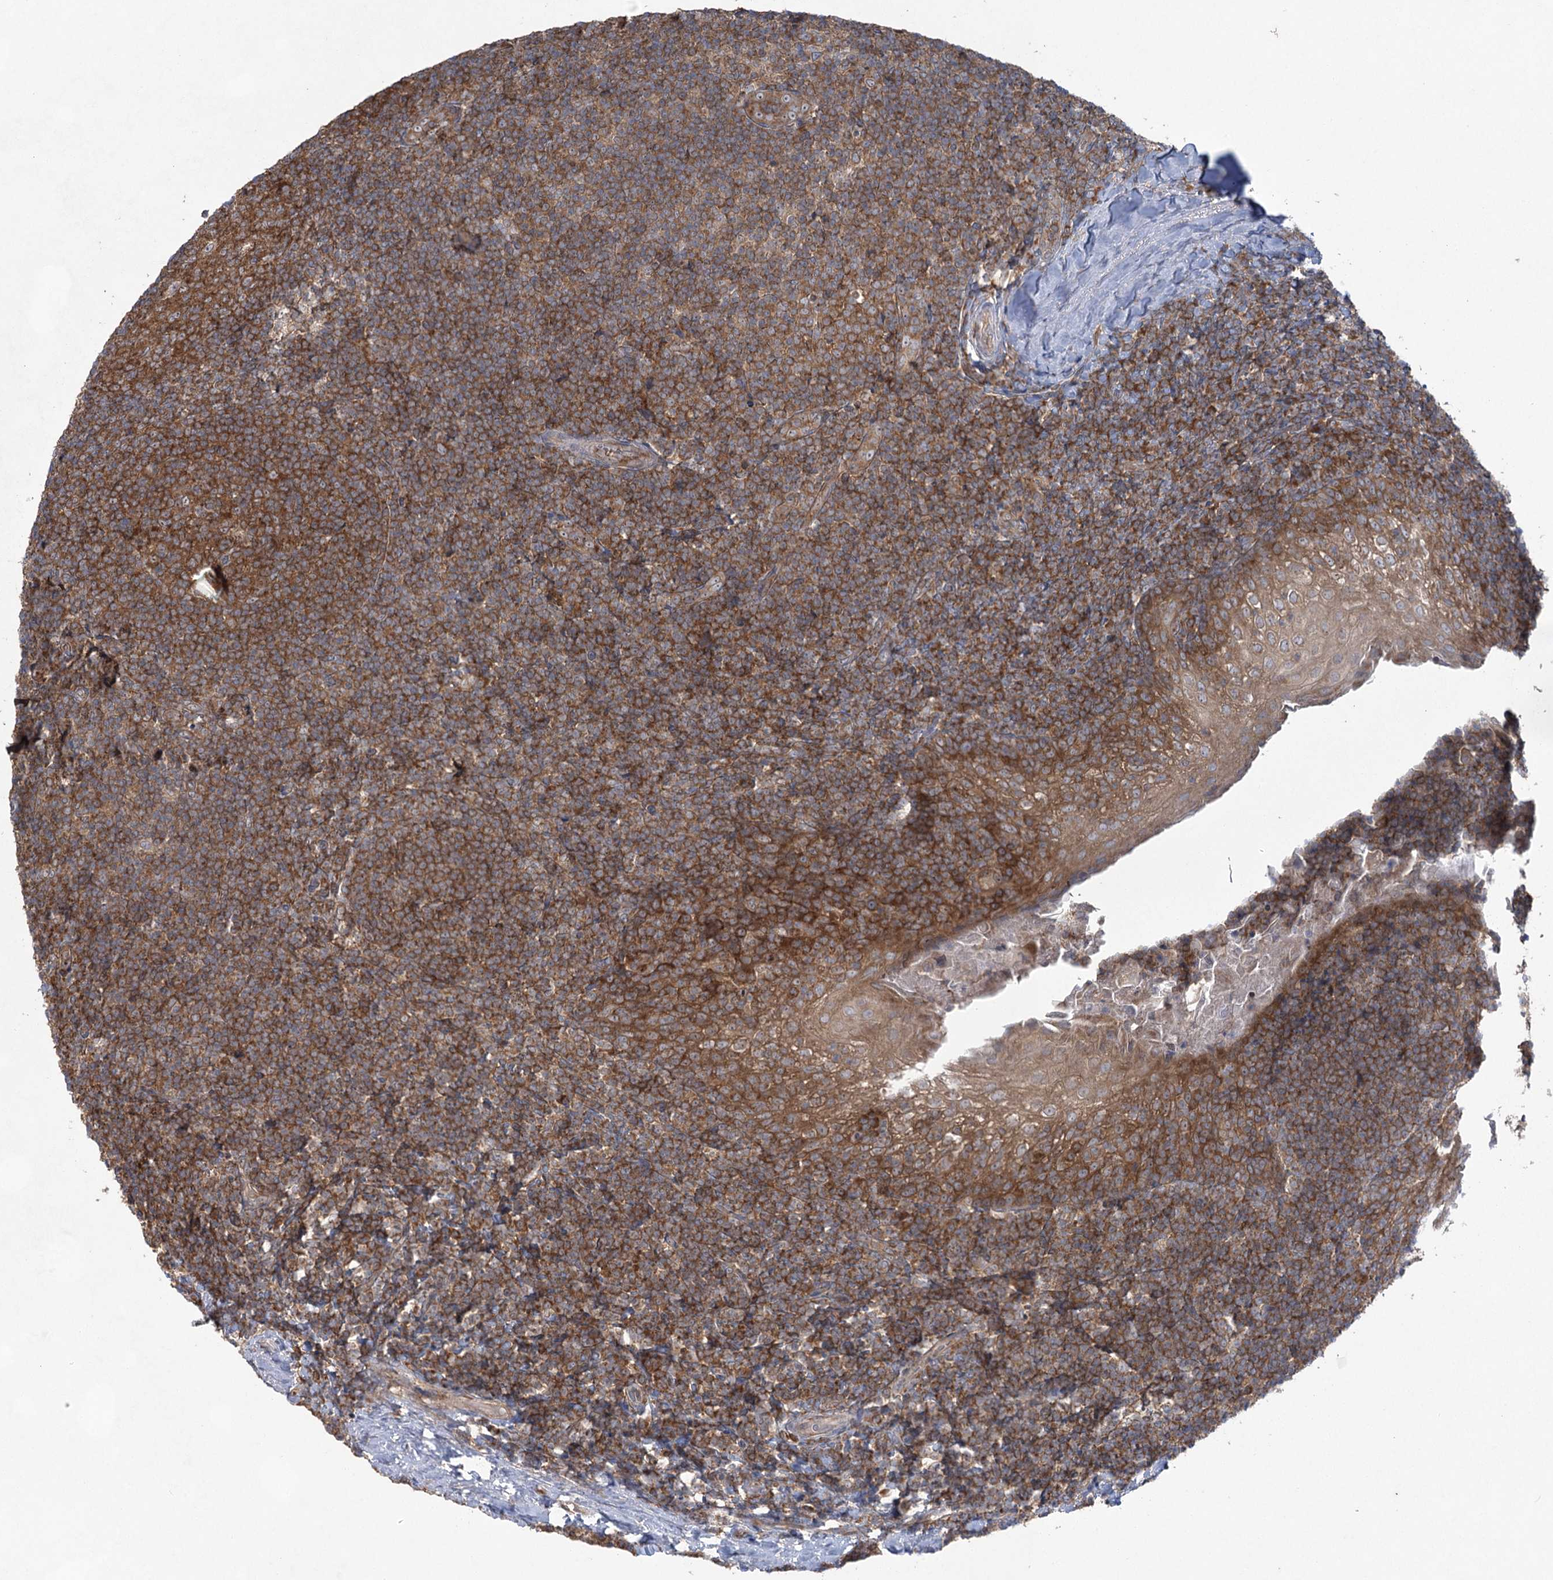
{"staining": {"intensity": "moderate", "quantity": ">75%", "location": "cytoplasmic/membranous"}, "tissue": "tonsil", "cell_type": "Germinal center cells", "image_type": "normal", "snomed": [{"axis": "morphology", "description": "Normal tissue, NOS"}, {"axis": "topography", "description": "Tonsil"}], "caption": "Immunohistochemistry (IHC) micrograph of benign human tonsil stained for a protein (brown), which reveals medium levels of moderate cytoplasmic/membranous expression in about >75% of germinal center cells.", "gene": "EIF3A", "patient": {"sex": "male", "age": 37}}